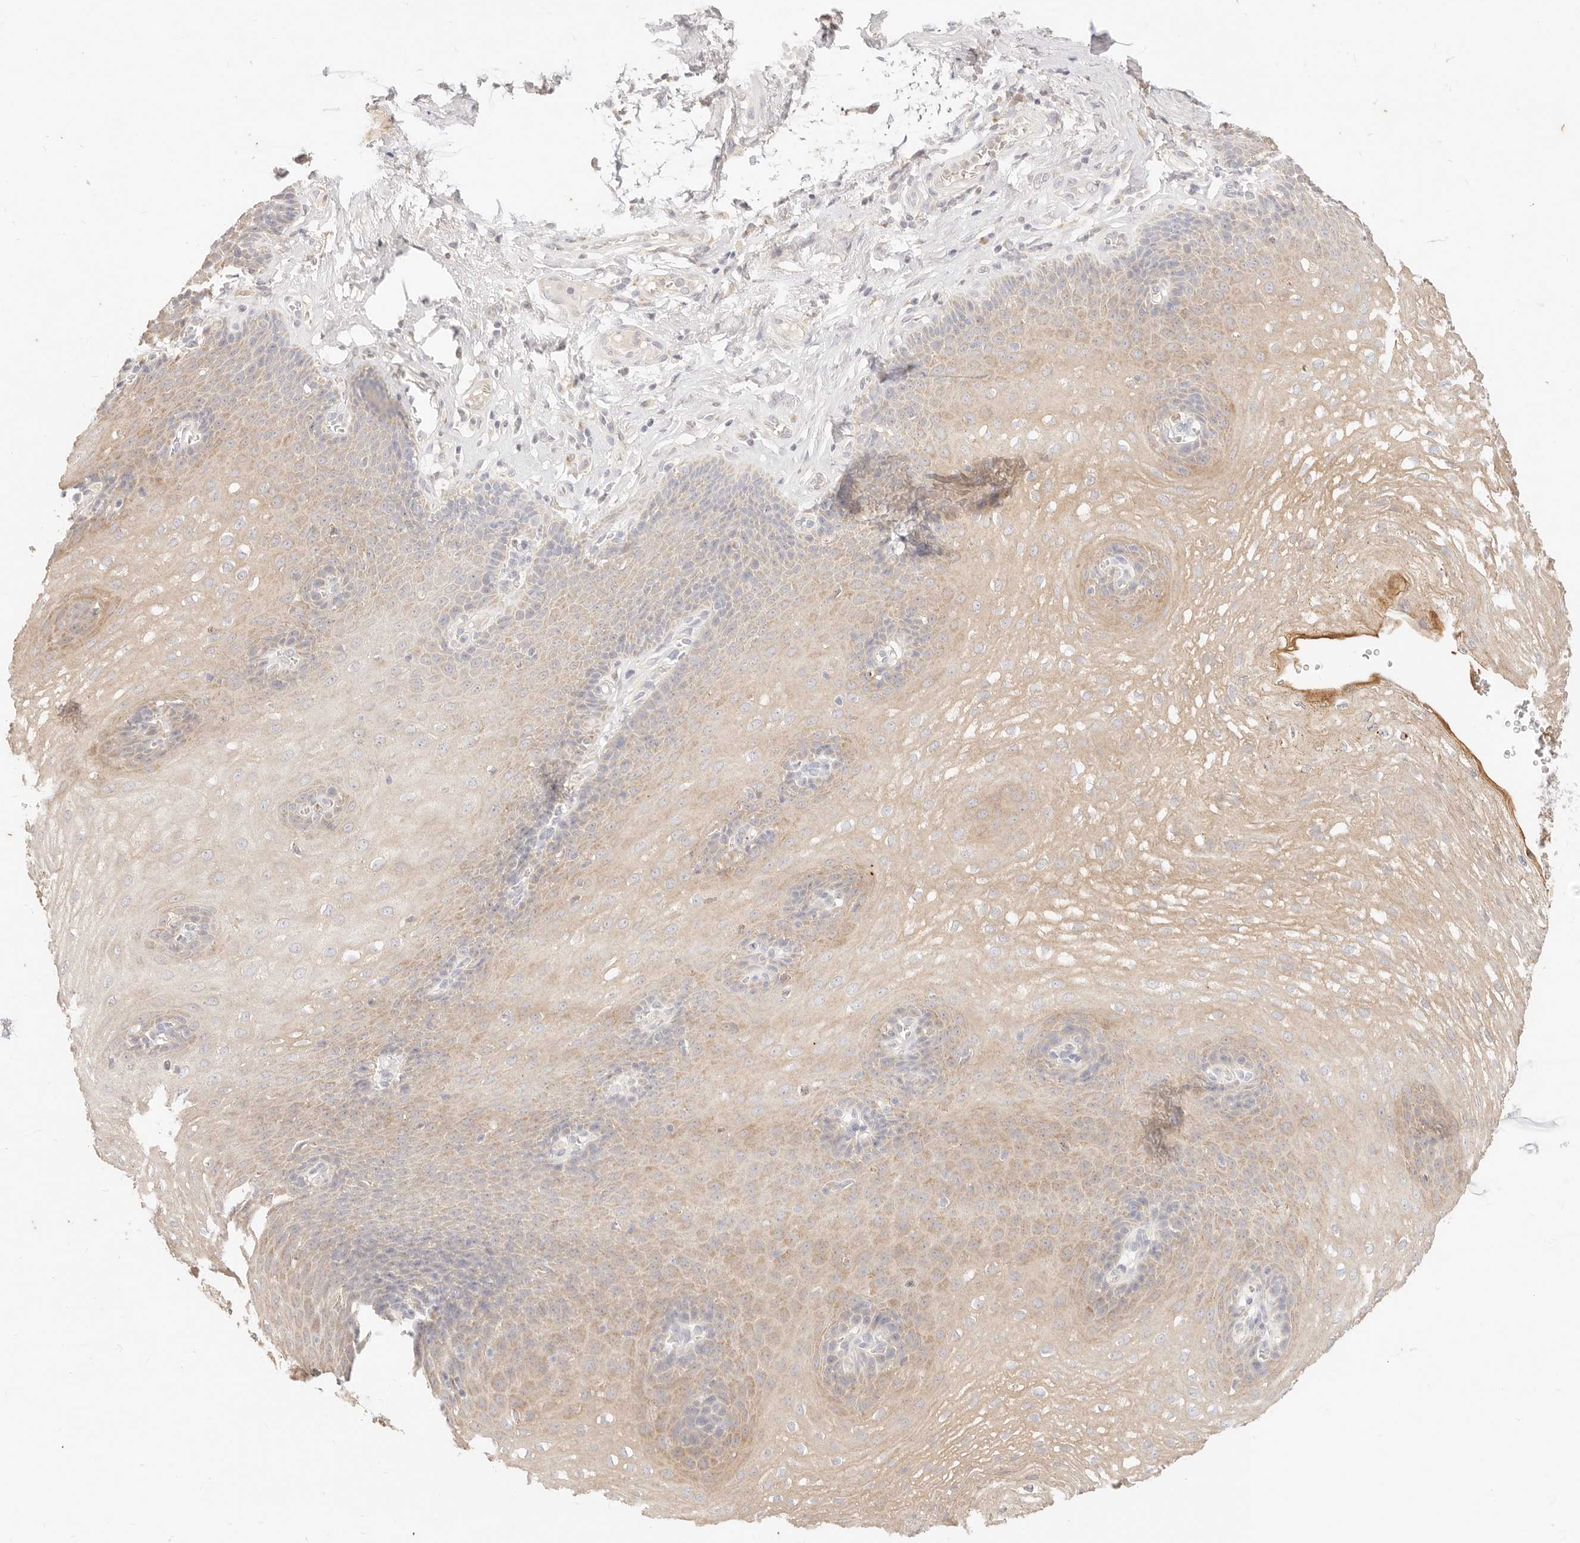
{"staining": {"intensity": "weak", "quantity": "25%-75%", "location": "cytoplasmic/membranous"}, "tissue": "esophagus", "cell_type": "Squamous epithelial cells", "image_type": "normal", "snomed": [{"axis": "morphology", "description": "Normal tissue, NOS"}, {"axis": "topography", "description": "Esophagus"}], "caption": "Unremarkable esophagus shows weak cytoplasmic/membranous positivity in about 25%-75% of squamous epithelial cells.", "gene": "ACOX1", "patient": {"sex": "female", "age": 66}}